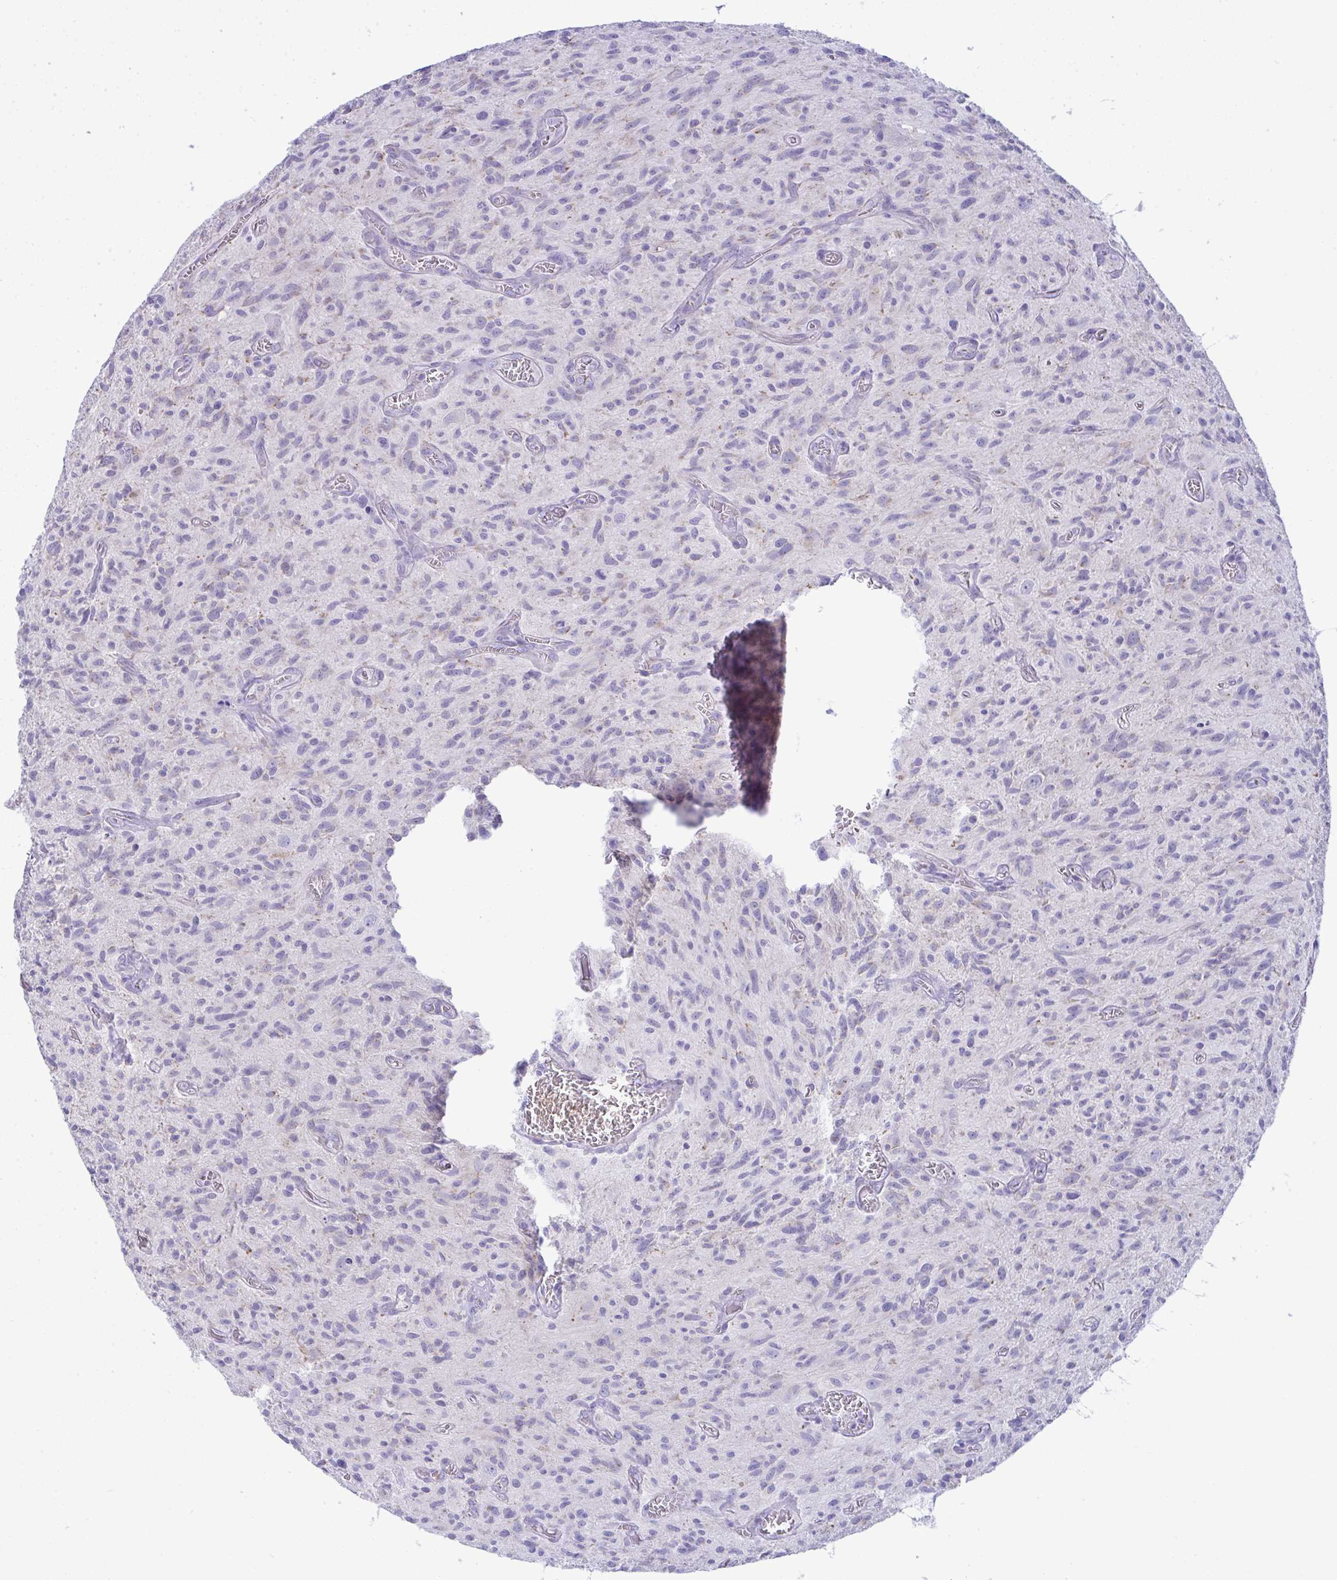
{"staining": {"intensity": "negative", "quantity": "none", "location": "none"}, "tissue": "glioma", "cell_type": "Tumor cells", "image_type": "cancer", "snomed": [{"axis": "morphology", "description": "Glioma, malignant, High grade"}, {"axis": "topography", "description": "Brain"}], "caption": "Immunohistochemical staining of glioma reveals no significant expression in tumor cells.", "gene": "PLA2G12B", "patient": {"sex": "male", "age": 75}}